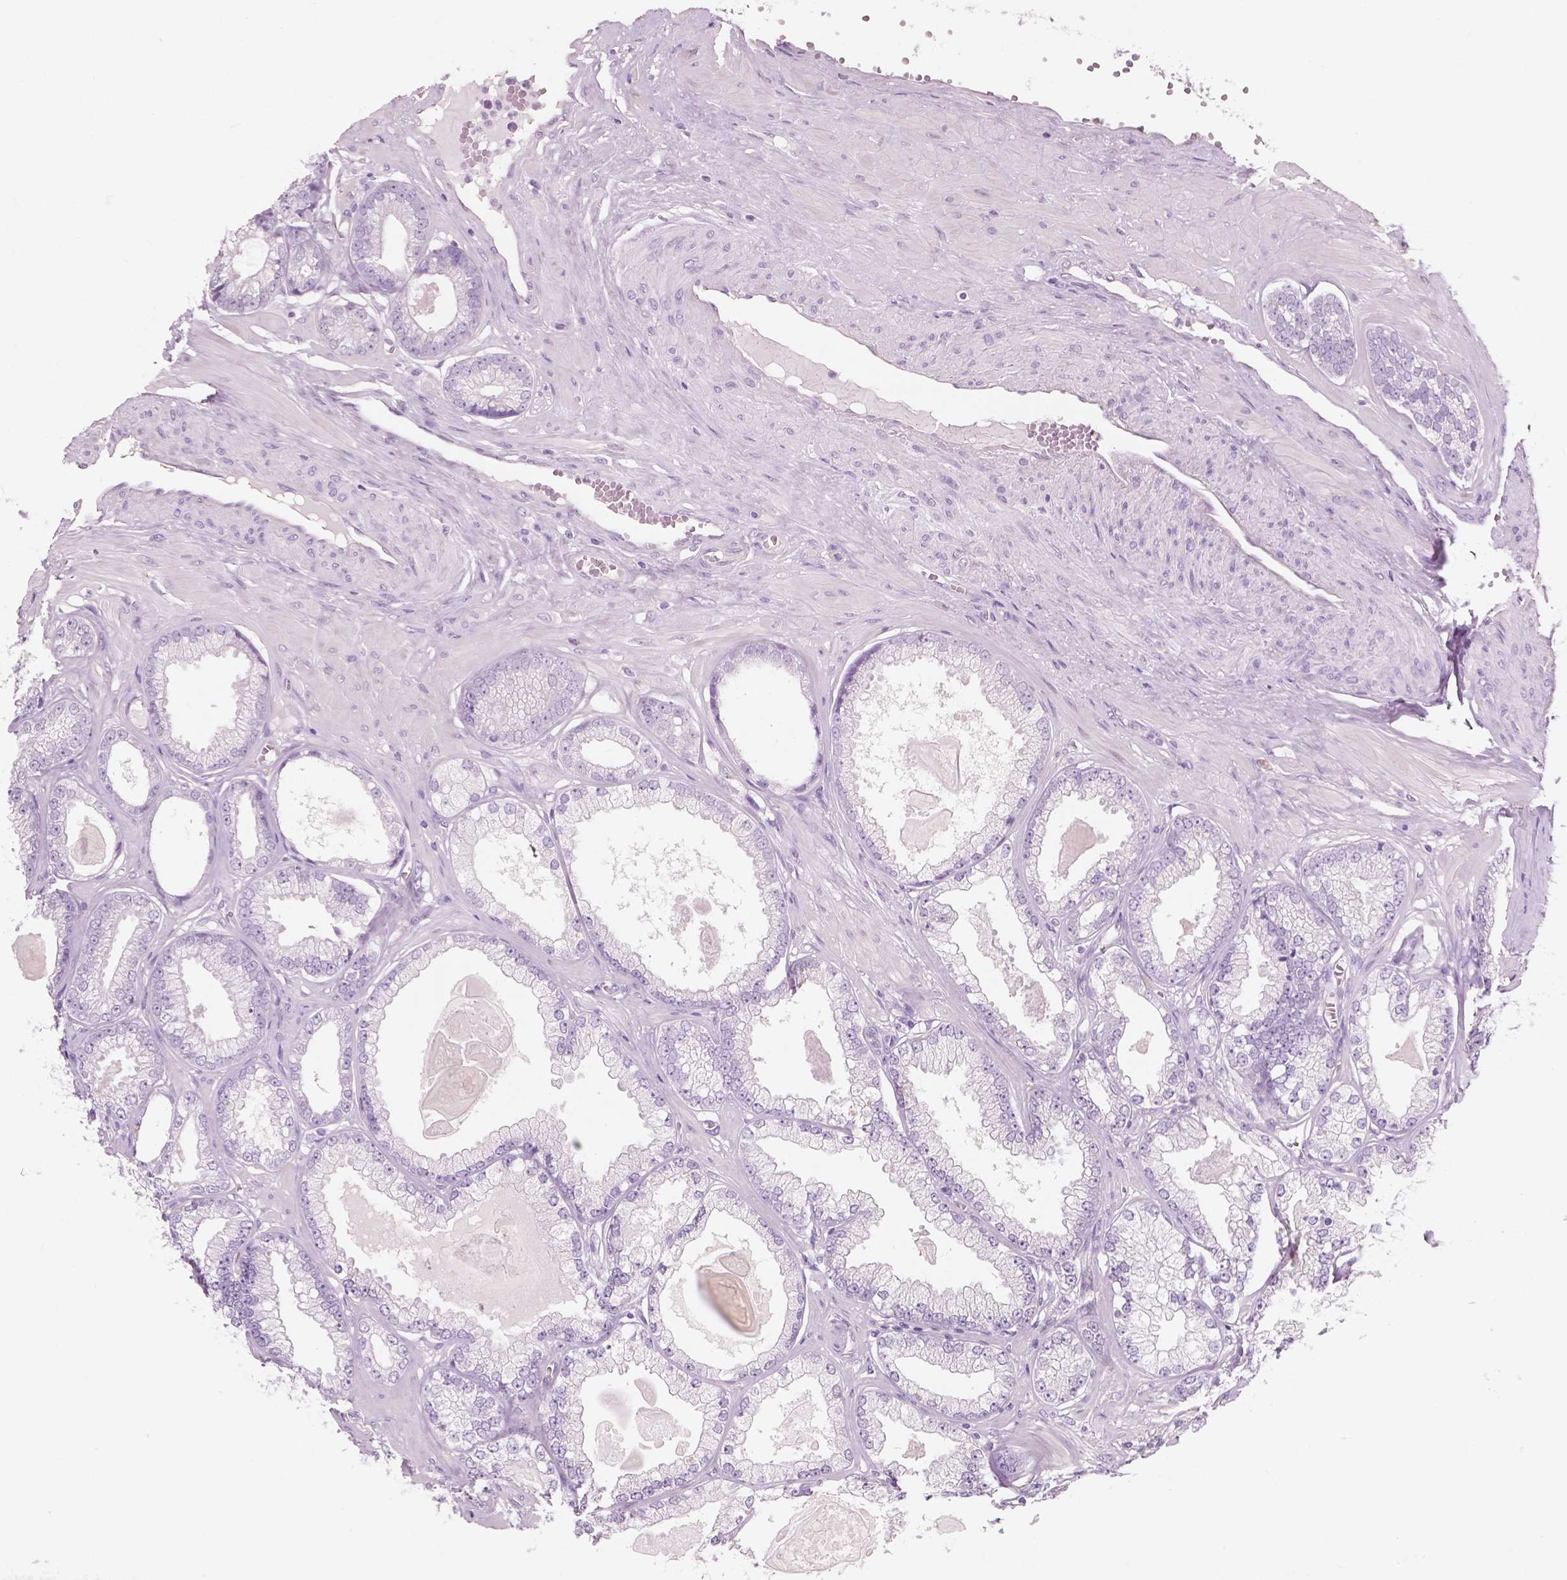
{"staining": {"intensity": "negative", "quantity": "none", "location": "none"}, "tissue": "prostate cancer", "cell_type": "Tumor cells", "image_type": "cancer", "snomed": [{"axis": "morphology", "description": "Adenocarcinoma, Low grade"}, {"axis": "topography", "description": "Prostate"}], "caption": "Immunohistochemistry micrograph of neoplastic tissue: prostate cancer stained with DAB shows no significant protein positivity in tumor cells.", "gene": "AWAT1", "patient": {"sex": "male", "age": 64}}